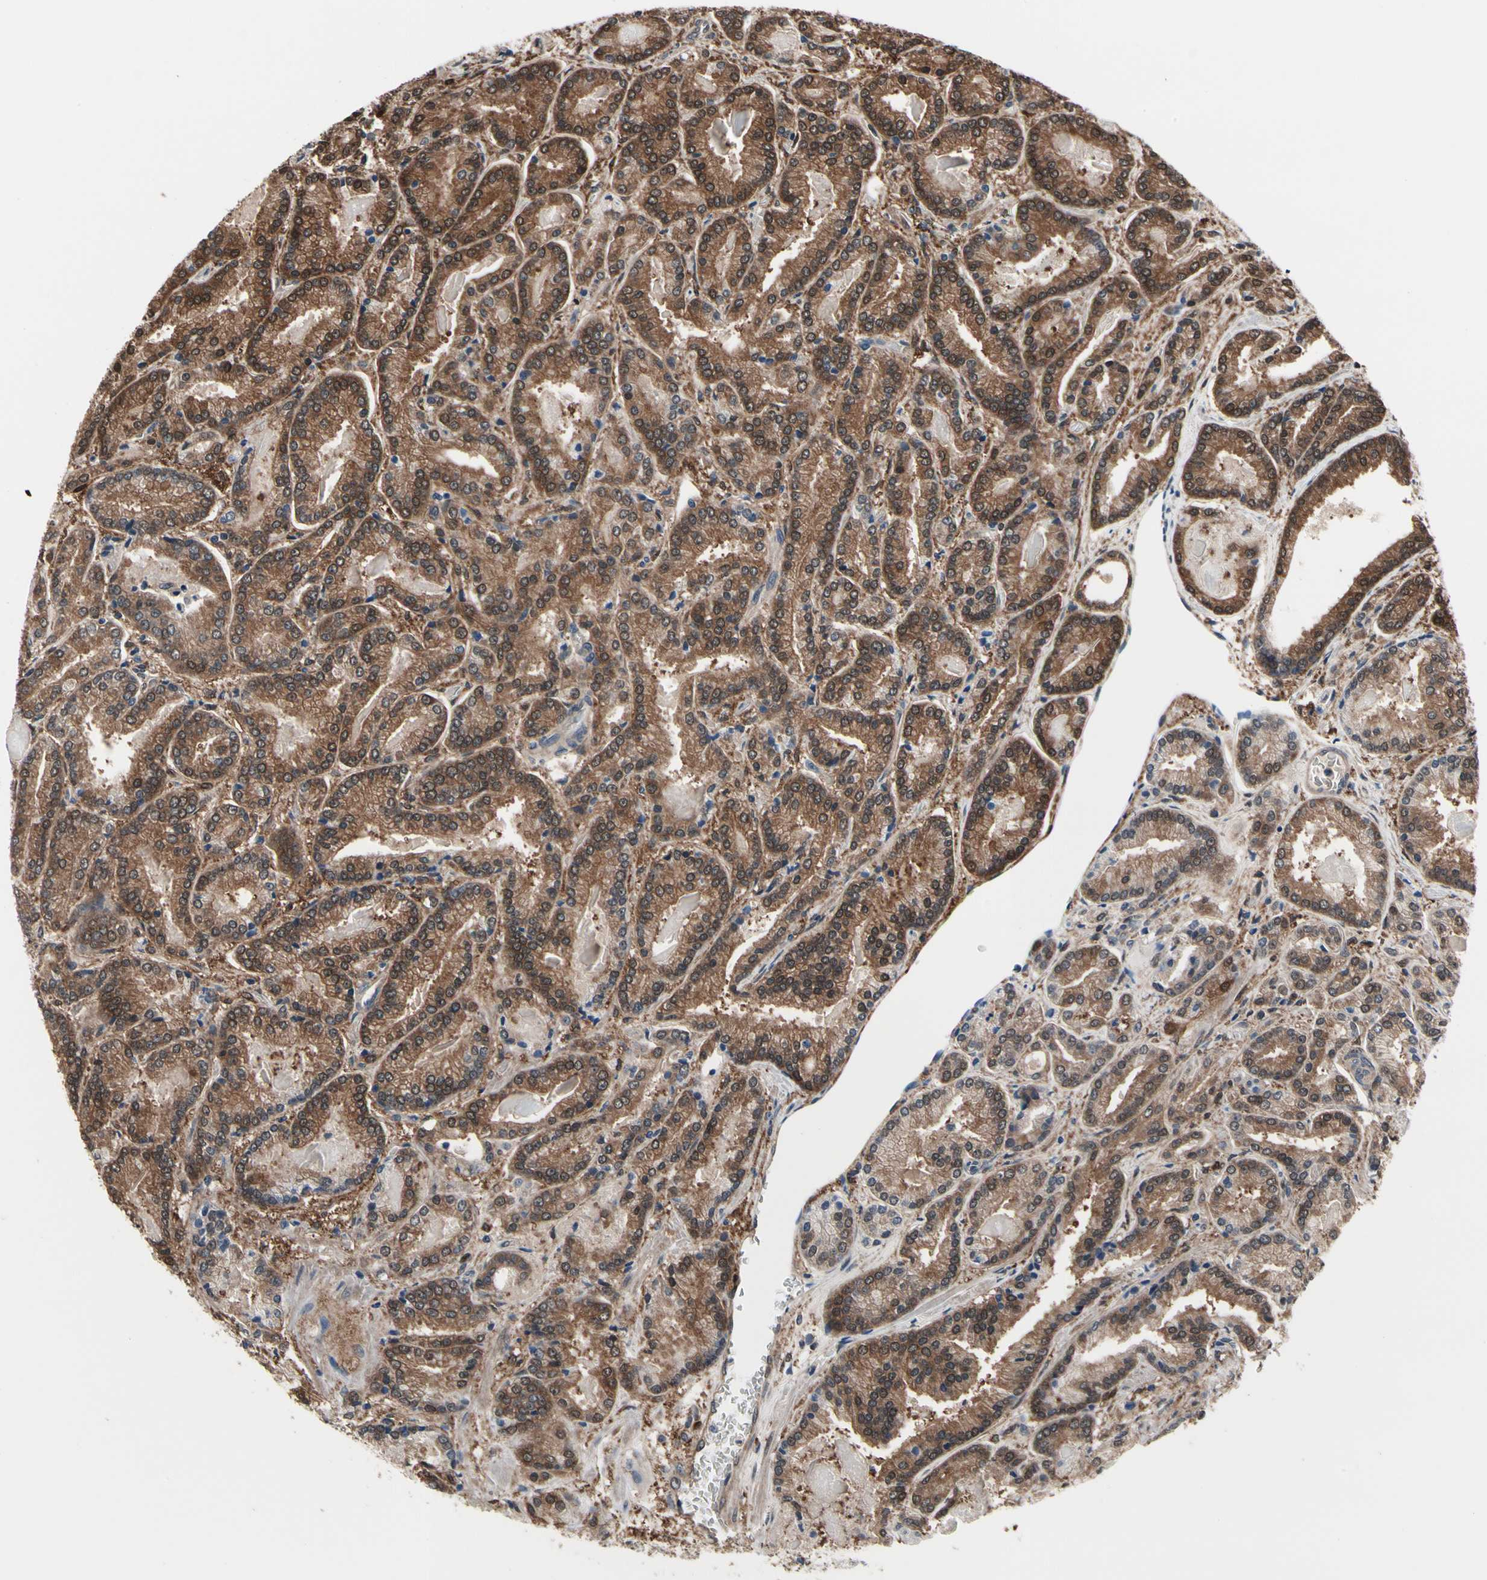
{"staining": {"intensity": "moderate", "quantity": ">75%", "location": "cytoplasmic/membranous"}, "tissue": "prostate cancer", "cell_type": "Tumor cells", "image_type": "cancer", "snomed": [{"axis": "morphology", "description": "Adenocarcinoma, Low grade"}, {"axis": "topography", "description": "Prostate"}], "caption": "Immunohistochemistry (IHC) photomicrograph of prostate cancer (adenocarcinoma (low-grade)) stained for a protein (brown), which shows medium levels of moderate cytoplasmic/membranous positivity in about >75% of tumor cells.", "gene": "PRDX6", "patient": {"sex": "male", "age": 59}}